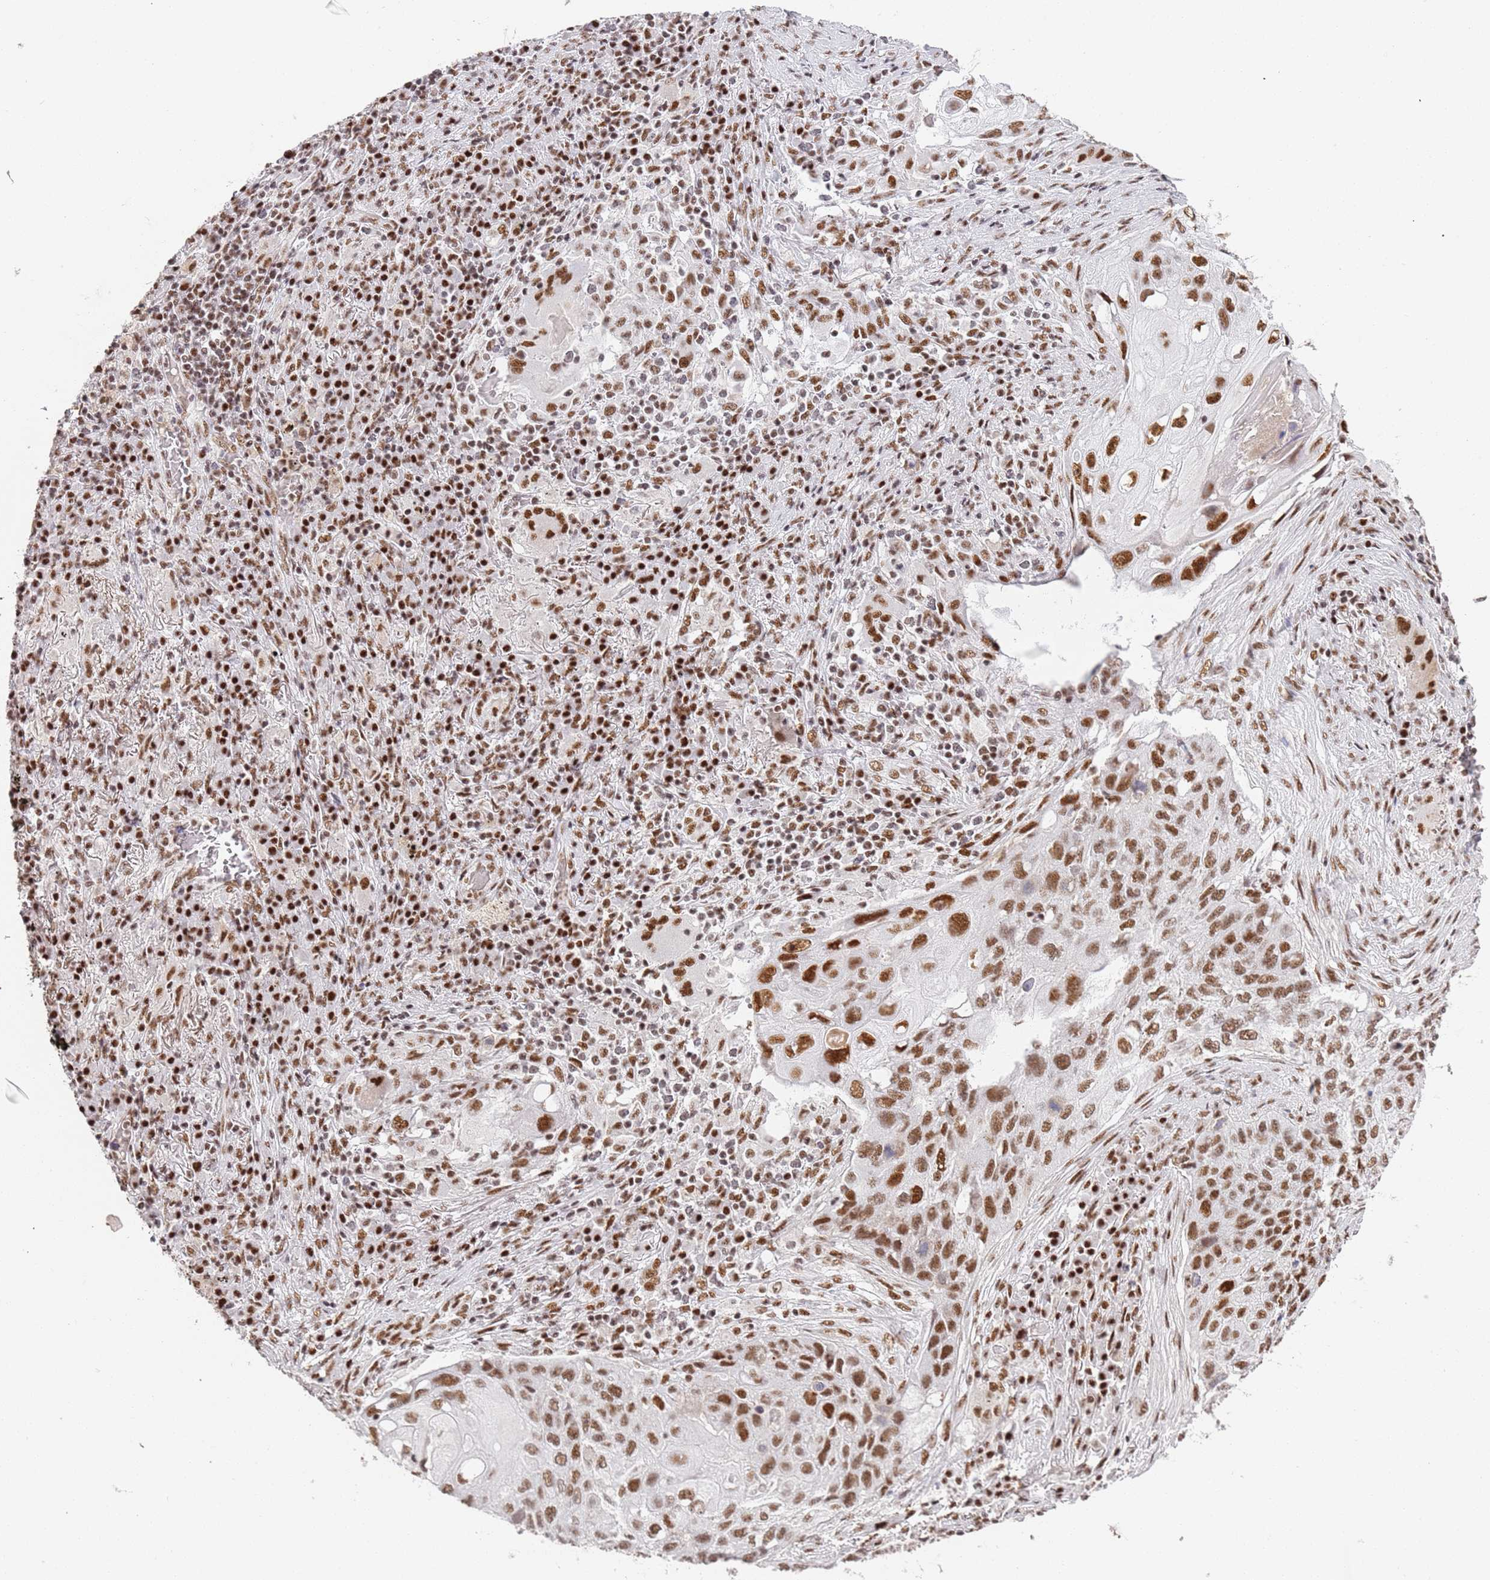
{"staining": {"intensity": "moderate", "quantity": ">75%", "location": "nuclear"}, "tissue": "lung cancer", "cell_type": "Tumor cells", "image_type": "cancer", "snomed": [{"axis": "morphology", "description": "Squamous cell carcinoma, NOS"}, {"axis": "topography", "description": "Lung"}], "caption": "Immunohistochemistry (IHC) staining of lung cancer, which shows medium levels of moderate nuclear staining in about >75% of tumor cells indicating moderate nuclear protein positivity. The staining was performed using DAB (3,3'-diaminobenzidine) (brown) for protein detection and nuclei were counterstained in hematoxylin (blue).", "gene": "AKAP8L", "patient": {"sex": "female", "age": 63}}